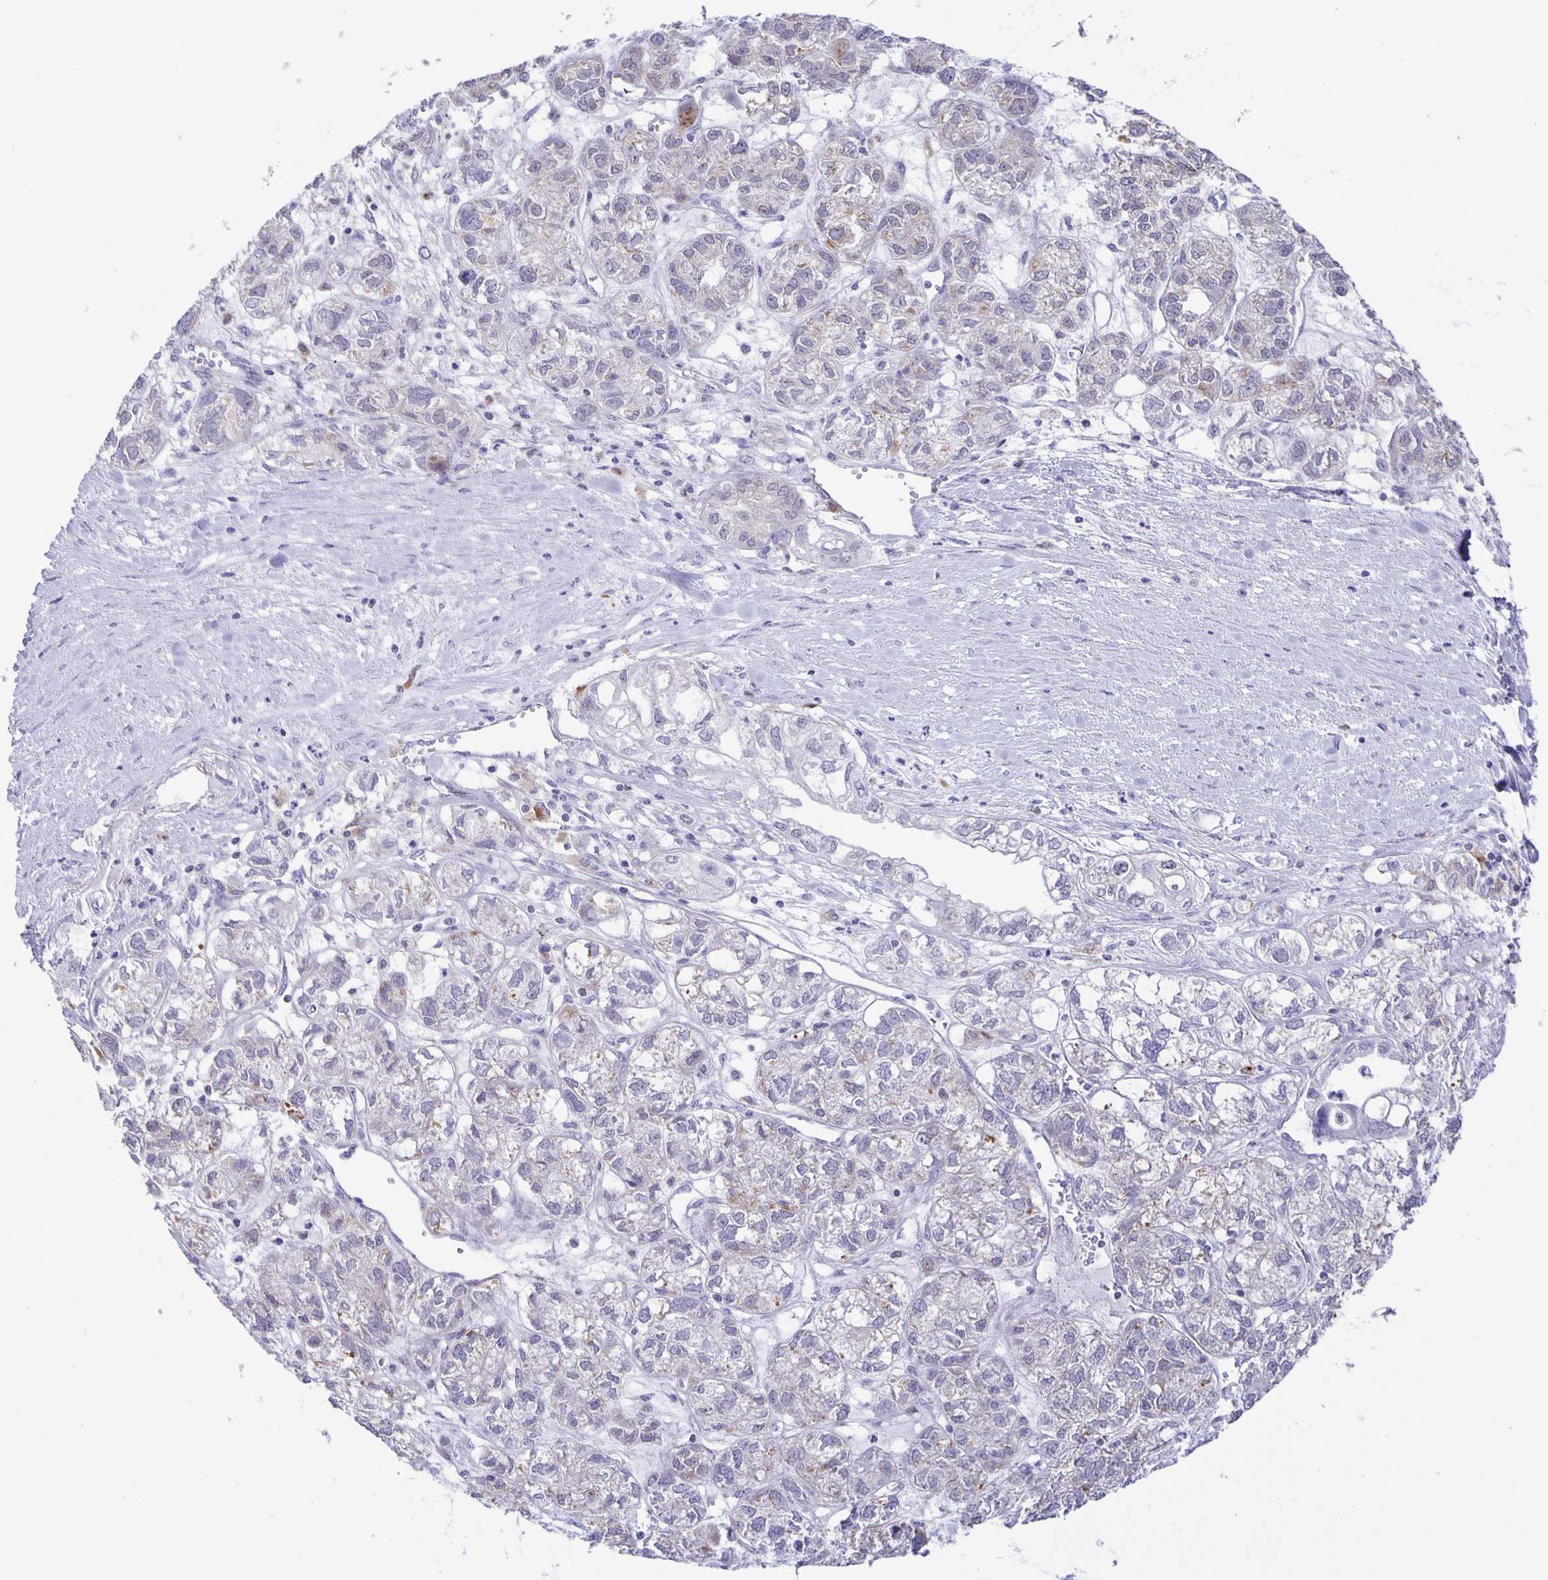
{"staining": {"intensity": "negative", "quantity": "none", "location": "none"}, "tissue": "ovarian cancer", "cell_type": "Tumor cells", "image_type": "cancer", "snomed": [{"axis": "morphology", "description": "Carcinoma, endometroid"}, {"axis": "topography", "description": "Ovary"}], "caption": "Tumor cells show no significant expression in endometroid carcinoma (ovarian). Nuclei are stained in blue.", "gene": "LIPA", "patient": {"sex": "female", "age": 64}}